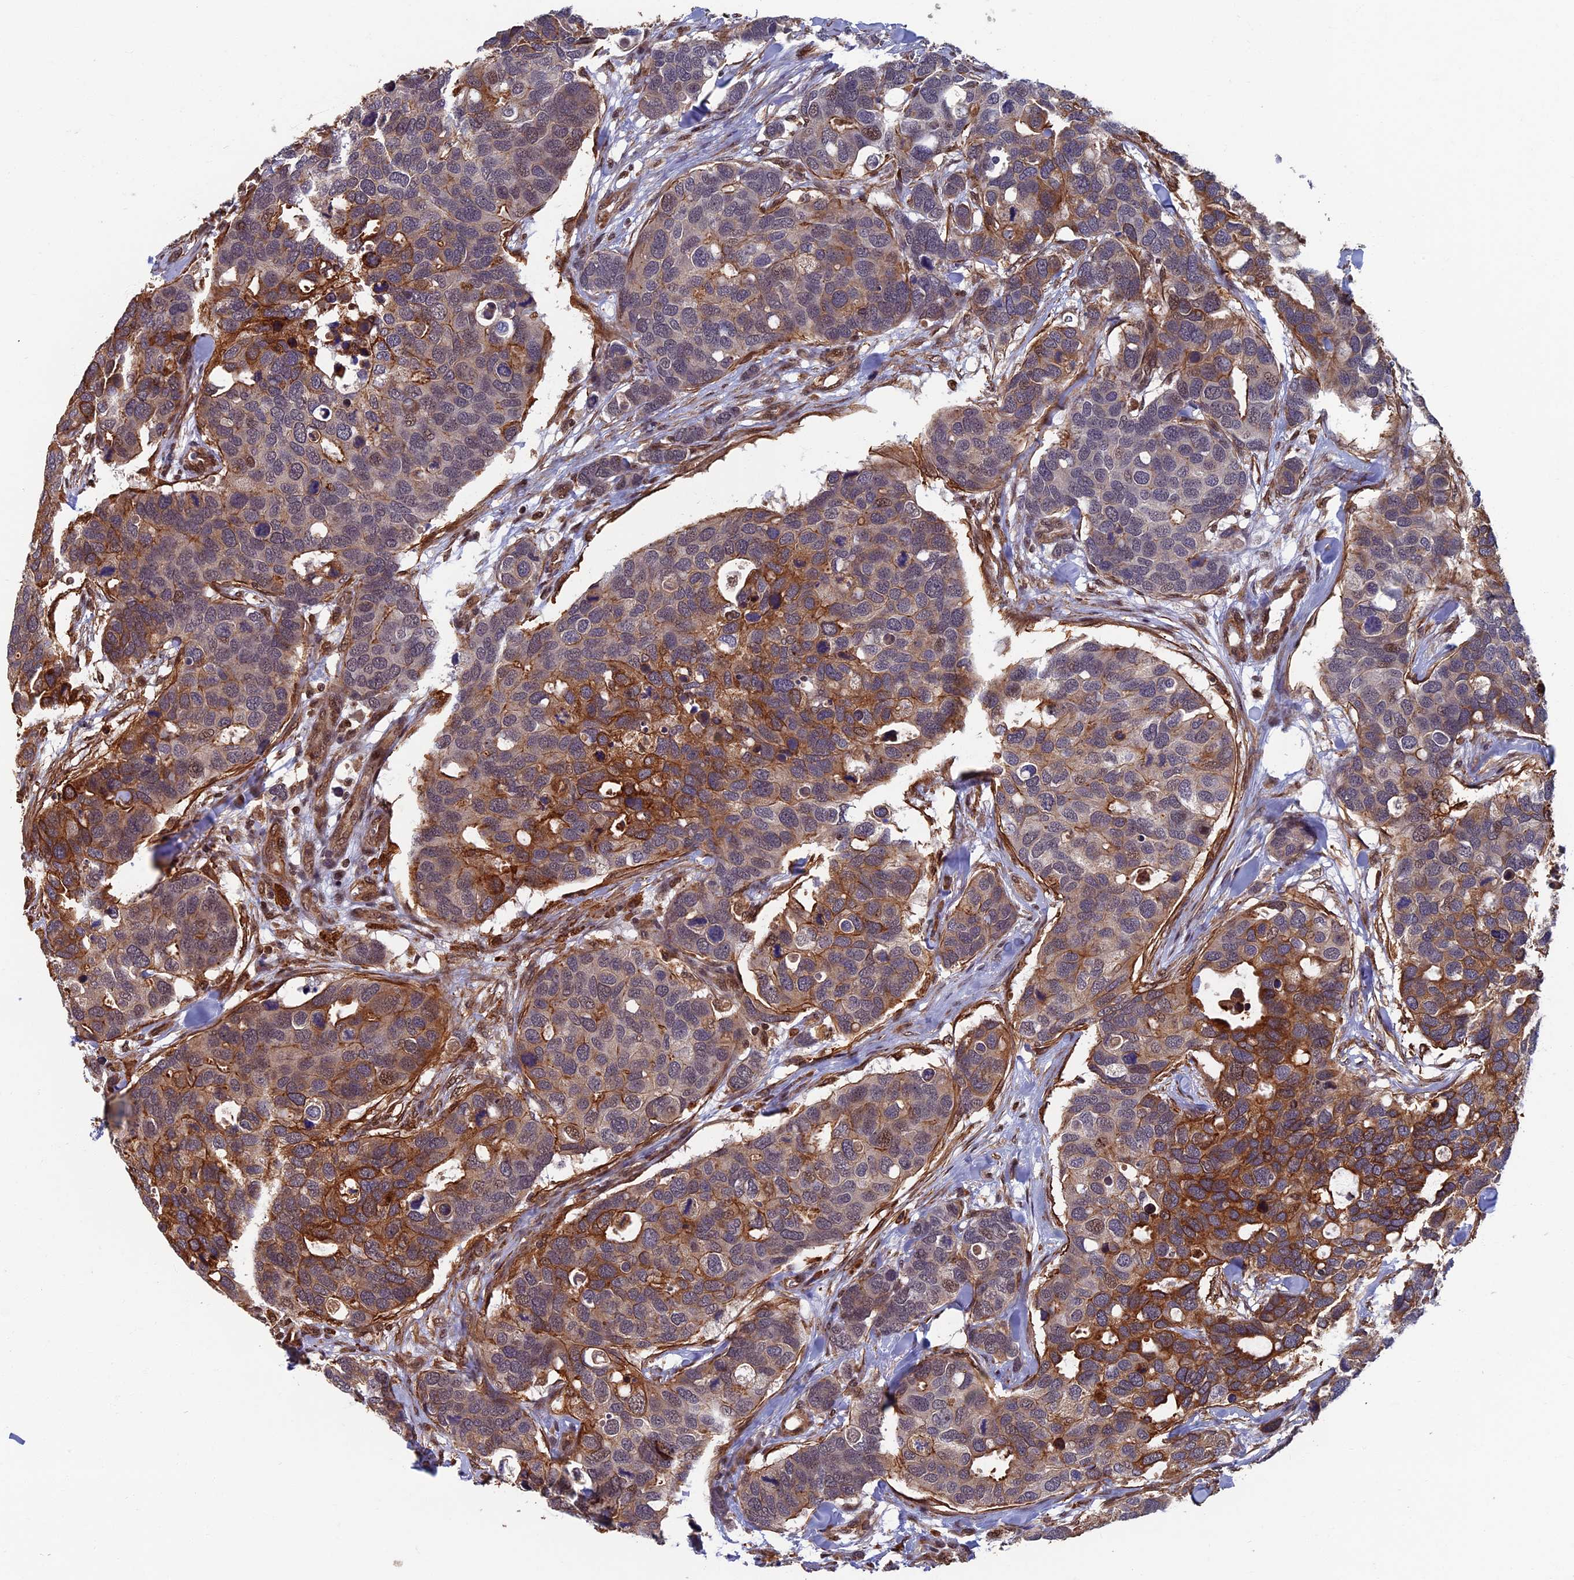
{"staining": {"intensity": "moderate", "quantity": "25%-75%", "location": "cytoplasmic/membranous"}, "tissue": "breast cancer", "cell_type": "Tumor cells", "image_type": "cancer", "snomed": [{"axis": "morphology", "description": "Duct carcinoma"}, {"axis": "topography", "description": "Breast"}], "caption": "Moderate cytoplasmic/membranous protein expression is identified in approximately 25%-75% of tumor cells in breast cancer.", "gene": "CTDP1", "patient": {"sex": "female", "age": 83}}